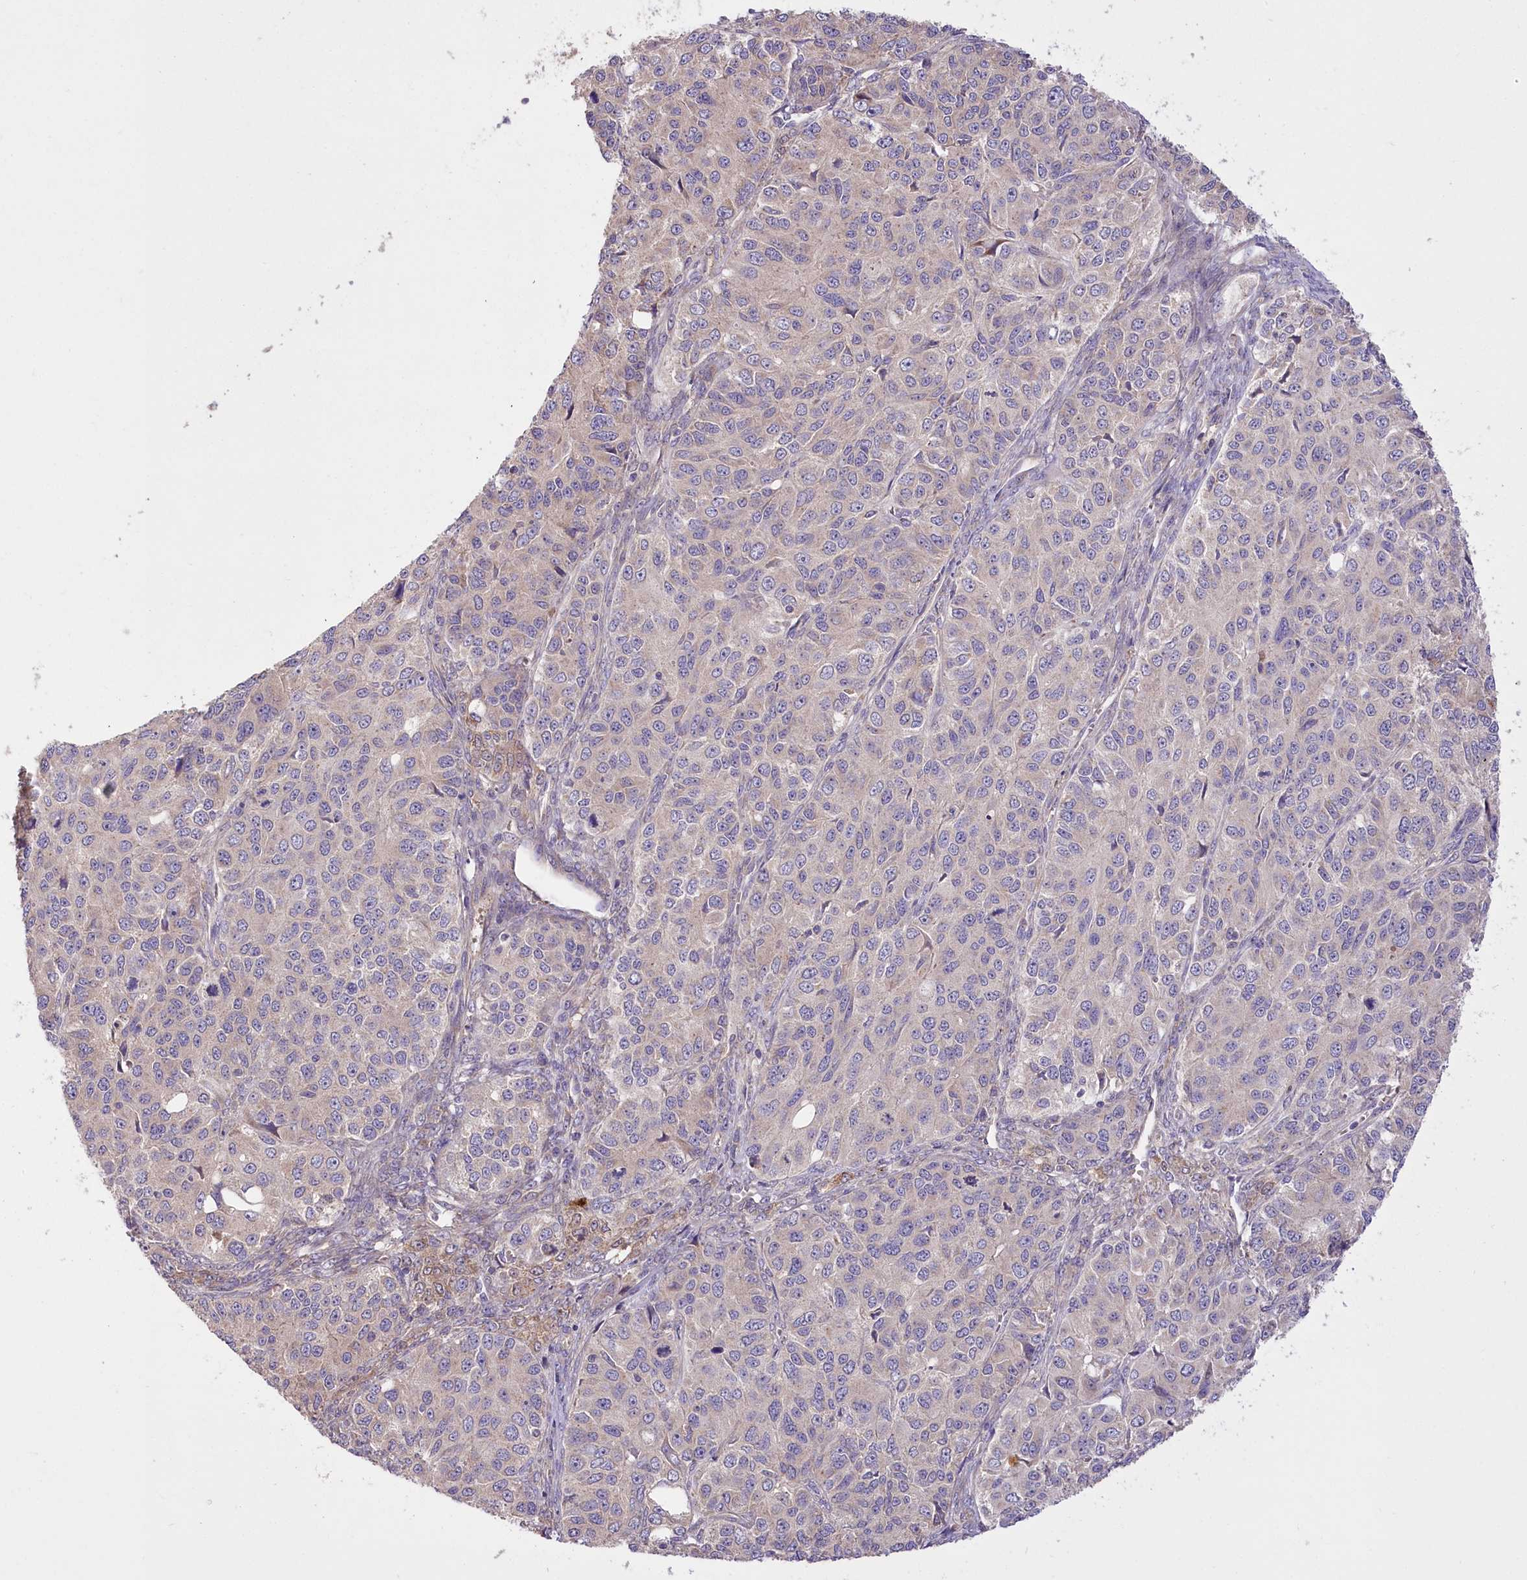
{"staining": {"intensity": "negative", "quantity": "none", "location": "none"}, "tissue": "ovarian cancer", "cell_type": "Tumor cells", "image_type": "cancer", "snomed": [{"axis": "morphology", "description": "Carcinoma, endometroid"}, {"axis": "topography", "description": "Ovary"}], "caption": "High magnification brightfield microscopy of ovarian cancer (endometroid carcinoma) stained with DAB (brown) and counterstained with hematoxylin (blue): tumor cells show no significant positivity. (DAB immunohistochemistry, high magnification).", "gene": "PBLD", "patient": {"sex": "female", "age": 51}}